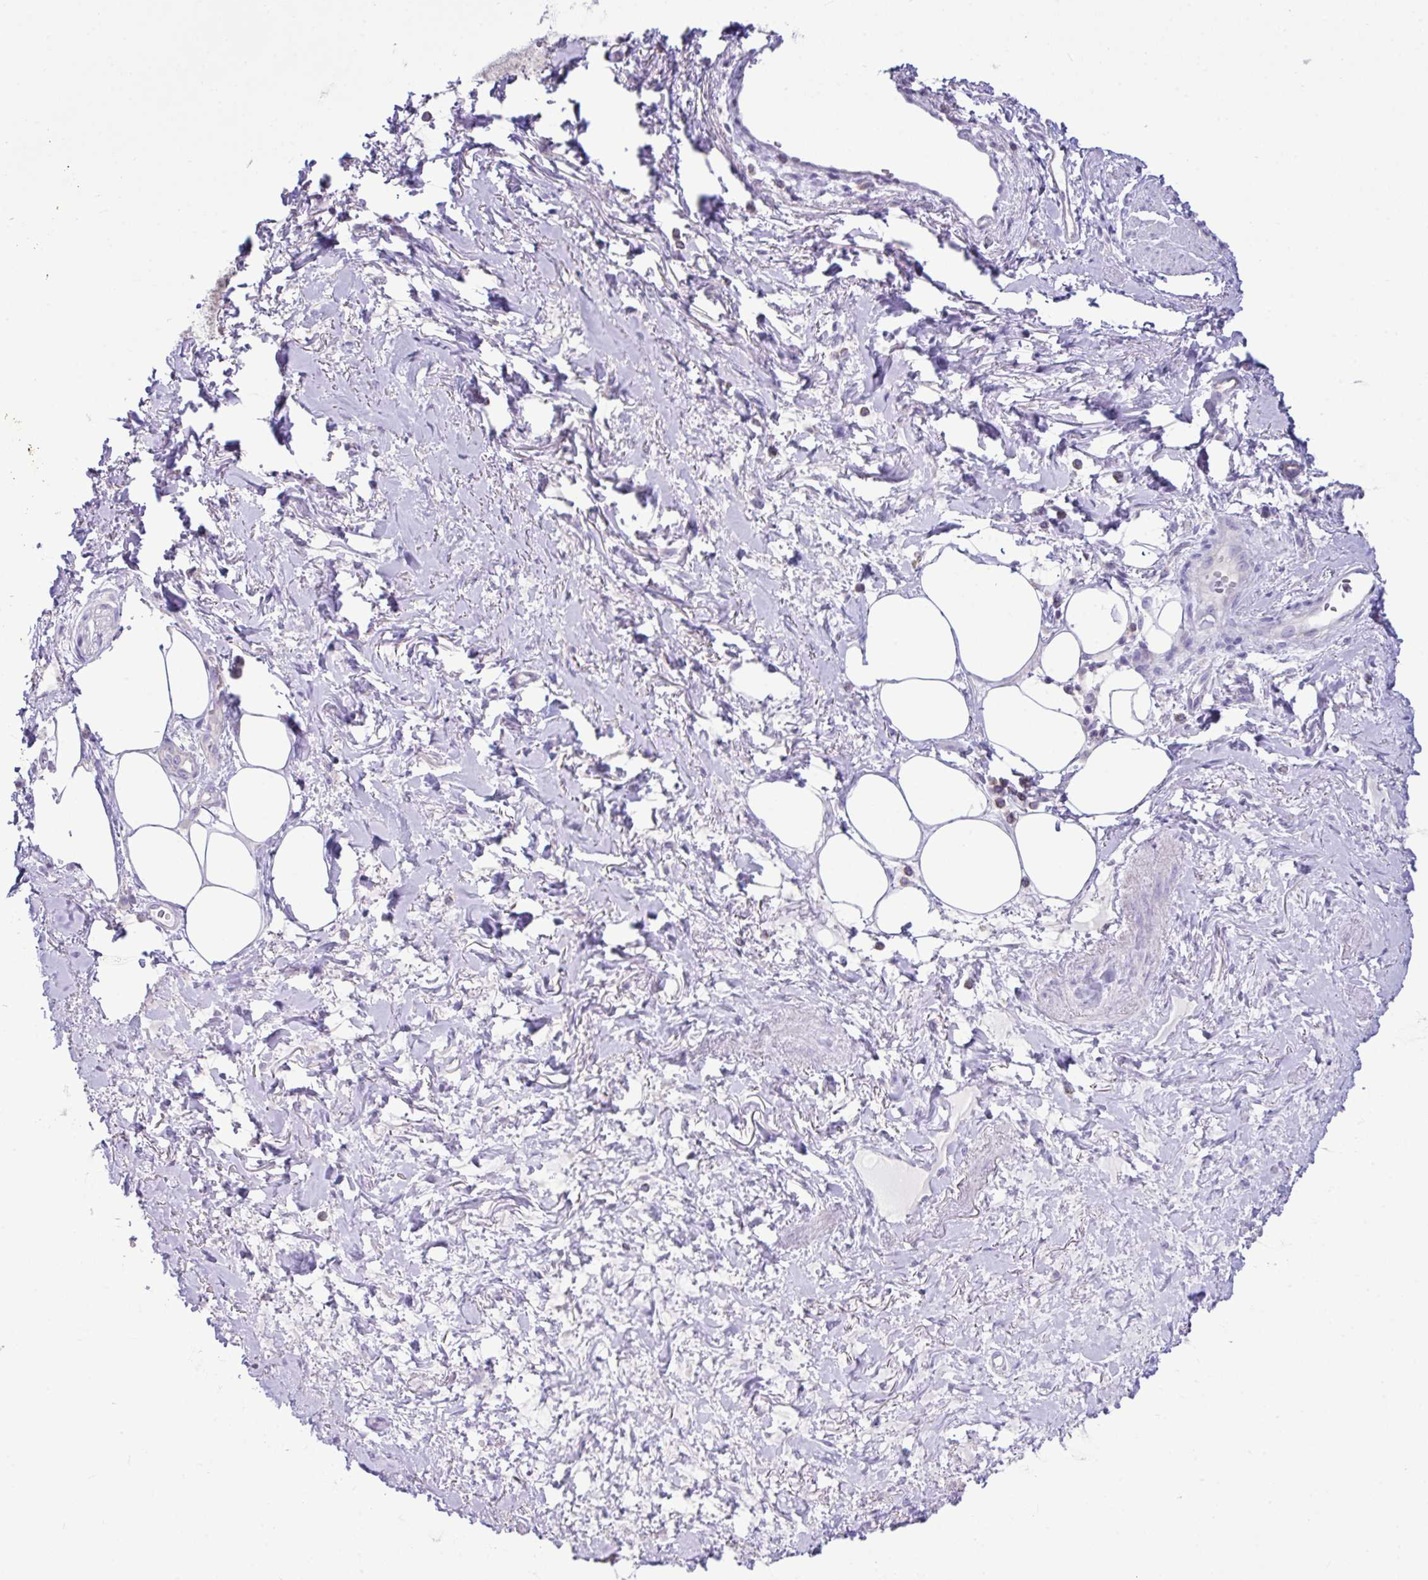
{"staining": {"intensity": "negative", "quantity": "none", "location": "none"}, "tissue": "adipose tissue", "cell_type": "Adipocytes", "image_type": "normal", "snomed": [{"axis": "morphology", "description": "Normal tissue, NOS"}, {"axis": "topography", "description": "Vagina"}, {"axis": "topography", "description": "Peripheral nerve tissue"}], "caption": "This is an IHC histopathology image of unremarkable human adipose tissue. There is no staining in adipocytes.", "gene": "D2HGDH", "patient": {"sex": "female", "age": 71}}